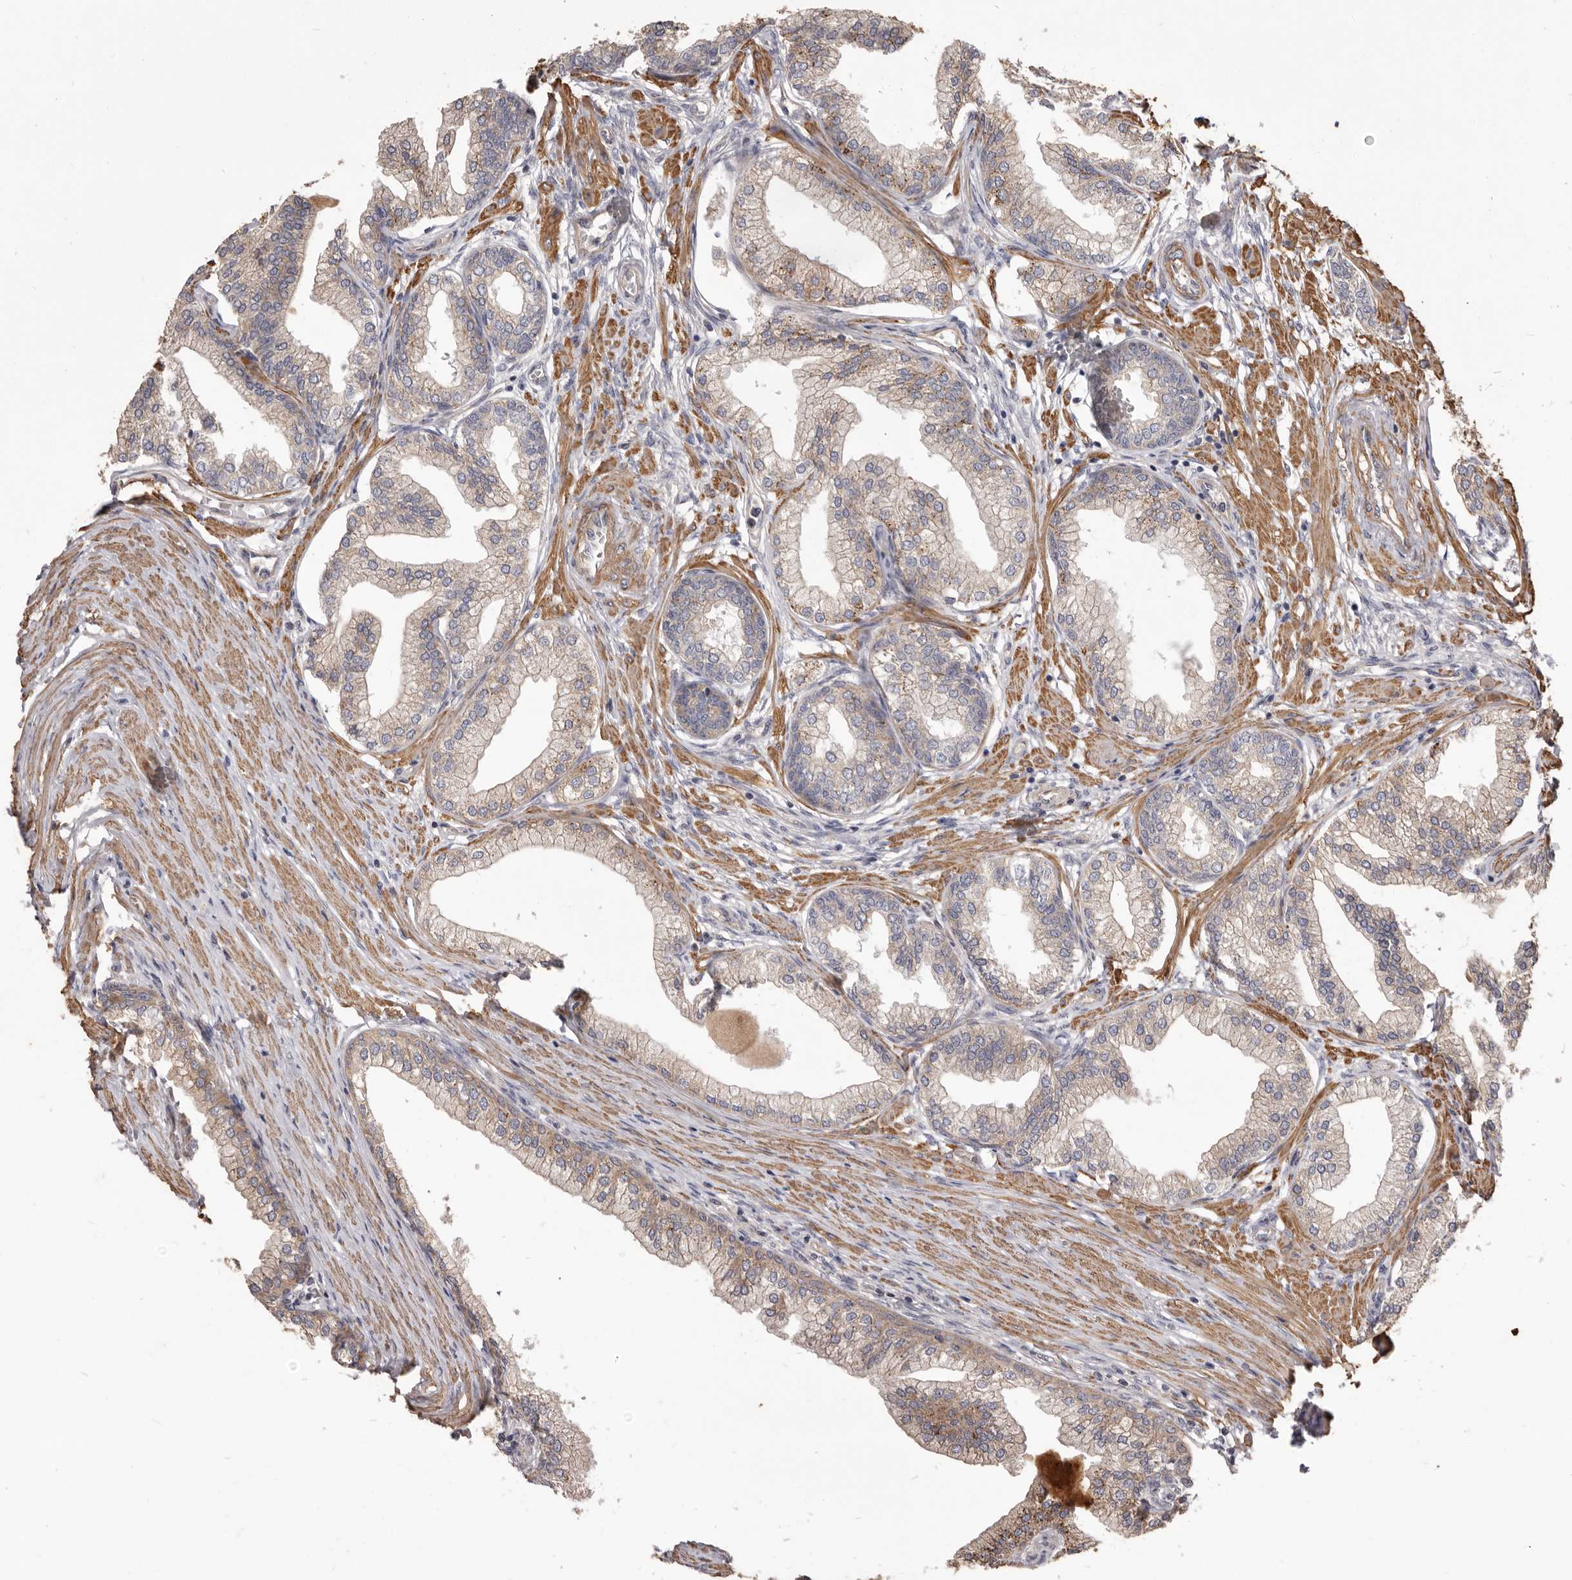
{"staining": {"intensity": "moderate", "quantity": "25%-75%", "location": "cytoplasmic/membranous"}, "tissue": "prostate", "cell_type": "Glandular cells", "image_type": "normal", "snomed": [{"axis": "morphology", "description": "Normal tissue, NOS"}, {"axis": "morphology", "description": "Urothelial carcinoma, Low grade"}, {"axis": "topography", "description": "Urinary bladder"}, {"axis": "topography", "description": "Prostate"}], "caption": "Glandular cells demonstrate medium levels of moderate cytoplasmic/membranous staining in about 25%-75% of cells in unremarkable prostate.", "gene": "VPS45", "patient": {"sex": "male", "age": 60}}